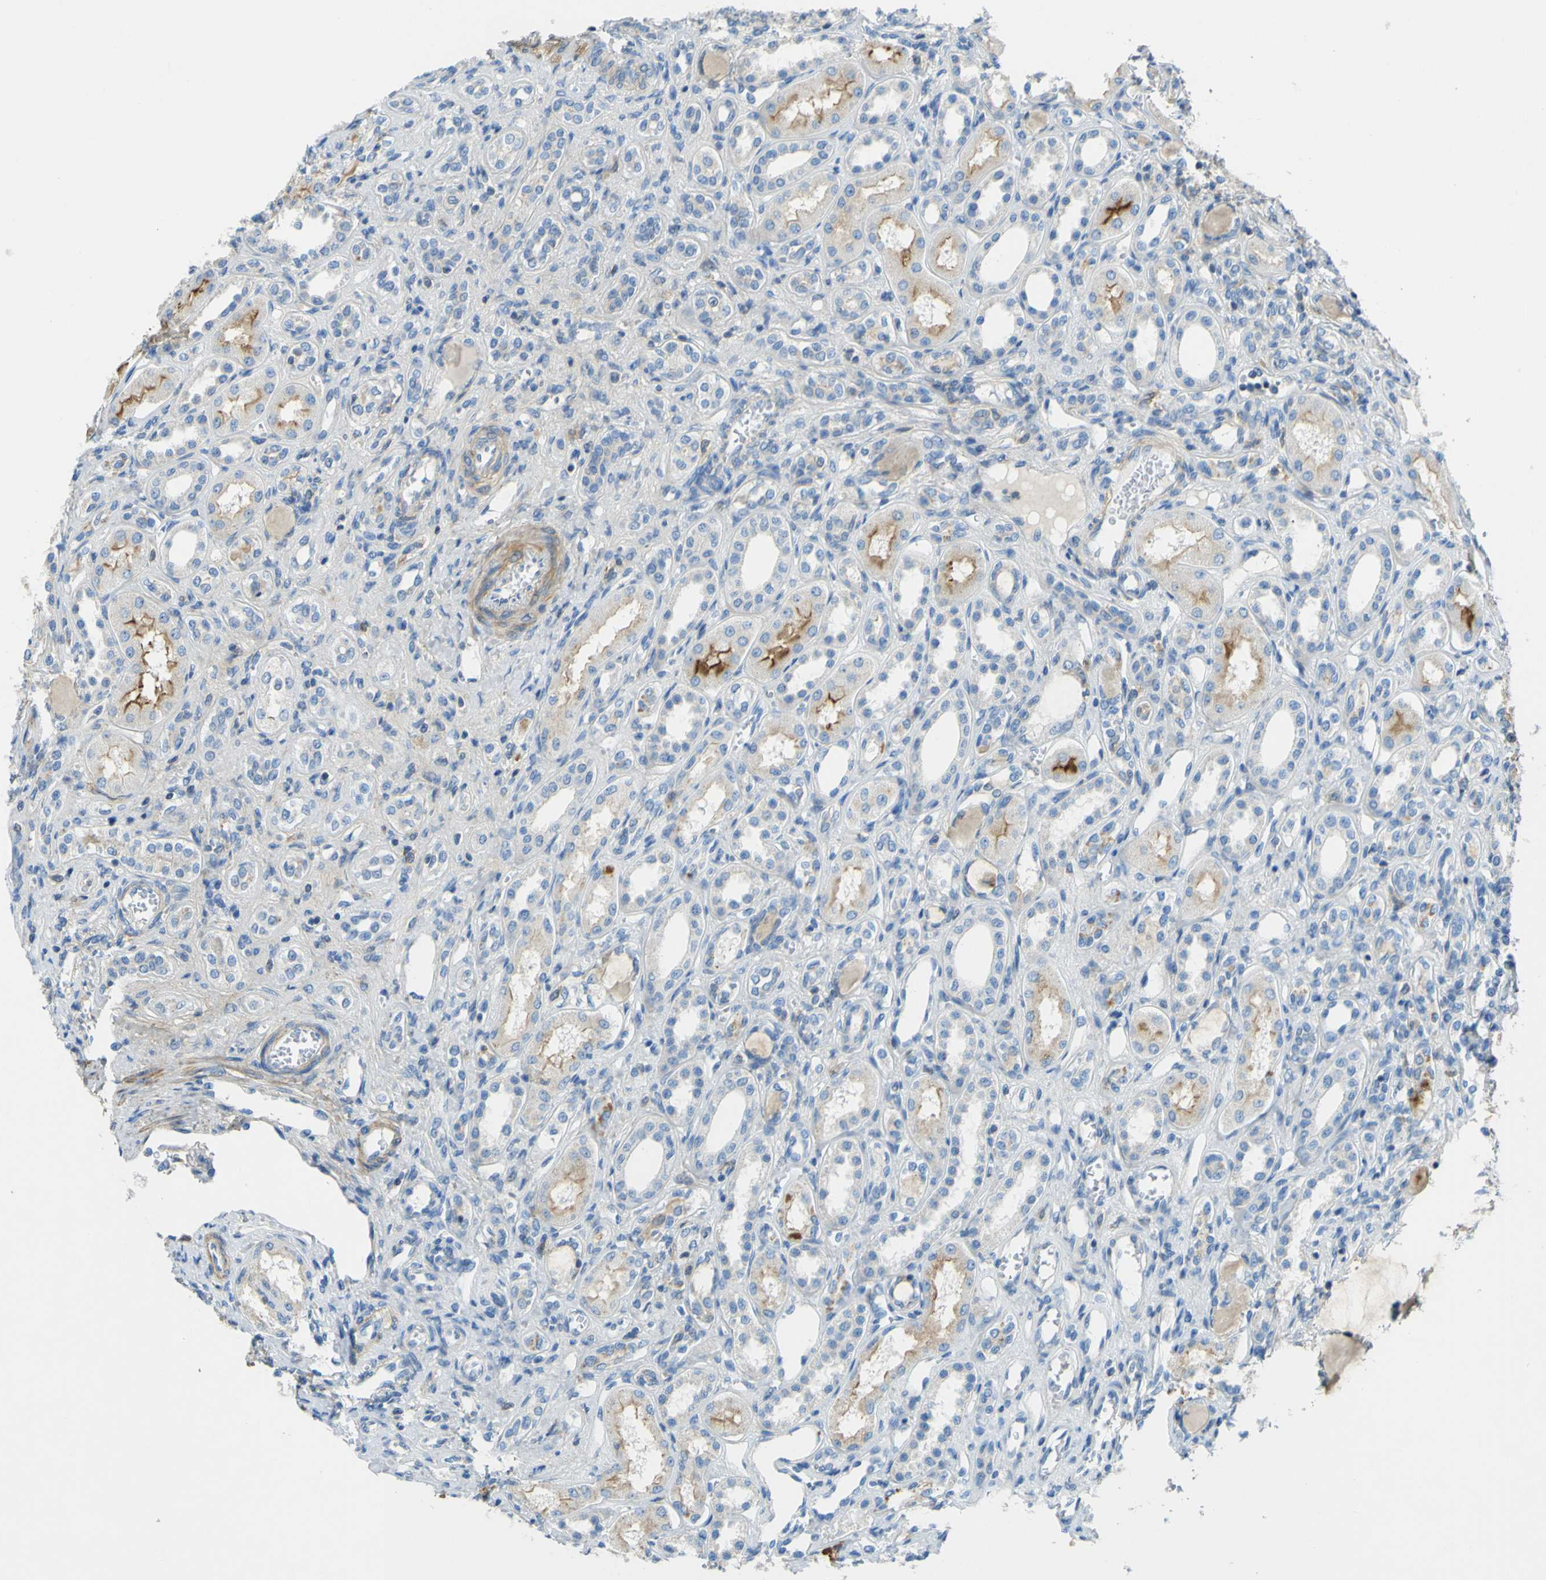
{"staining": {"intensity": "negative", "quantity": "none", "location": "none"}, "tissue": "kidney", "cell_type": "Cells in glomeruli", "image_type": "normal", "snomed": [{"axis": "morphology", "description": "Normal tissue, NOS"}, {"axis": "topography", "description": "Kidney"}], "caption": "Photomicrograph shows no protein staining in cells in glomeruli of unremarkable kidney. (DAB (3,3'-diaminobenzidine) immunohistochemistry (IHC), high magnification).", "gene": "OGN", "patient": {"sex": "male", "age": 7}}